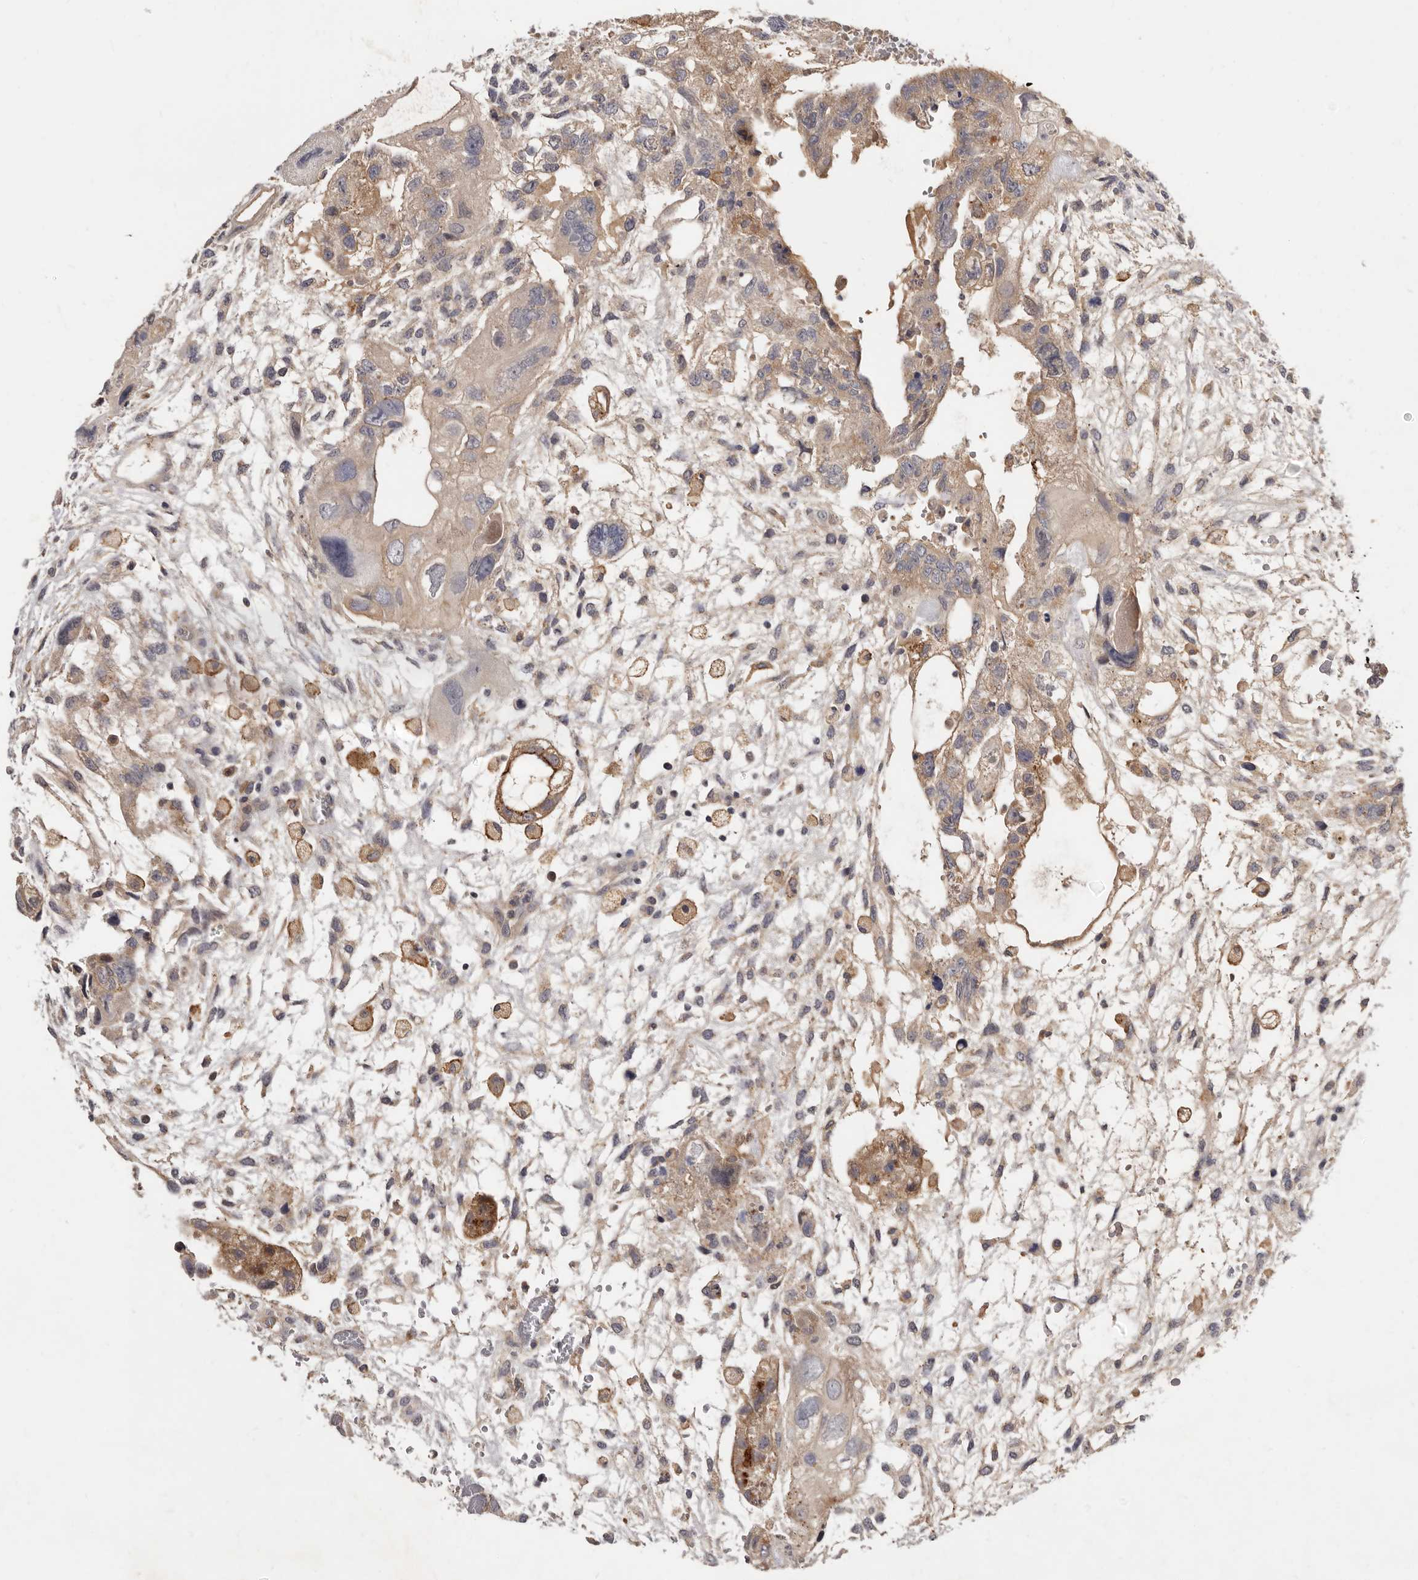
{"staining": {"intensity": "weak", "quantity": ">75%", "location": "cytoplasmic/membranous"}, "tissue": "testis cancer", "cell_type": "Tumor cells", "image_type": "cancer", "snomed": [{"axis": "morphology", "description": "Carcinoma, Embryonal, NOS"}, {"axis": "topography", "description": "Testis"}], "caption": "High-power microscopy captured an IHC photomicrograph of embryonal carcinoma (testis), revealing weak cytoplasmic/membranous staining in about >75% of tumor cells. Nuclei are stained in blue.", "gene": "INAVA", "patient": {"sex": "male", "age": 36}}